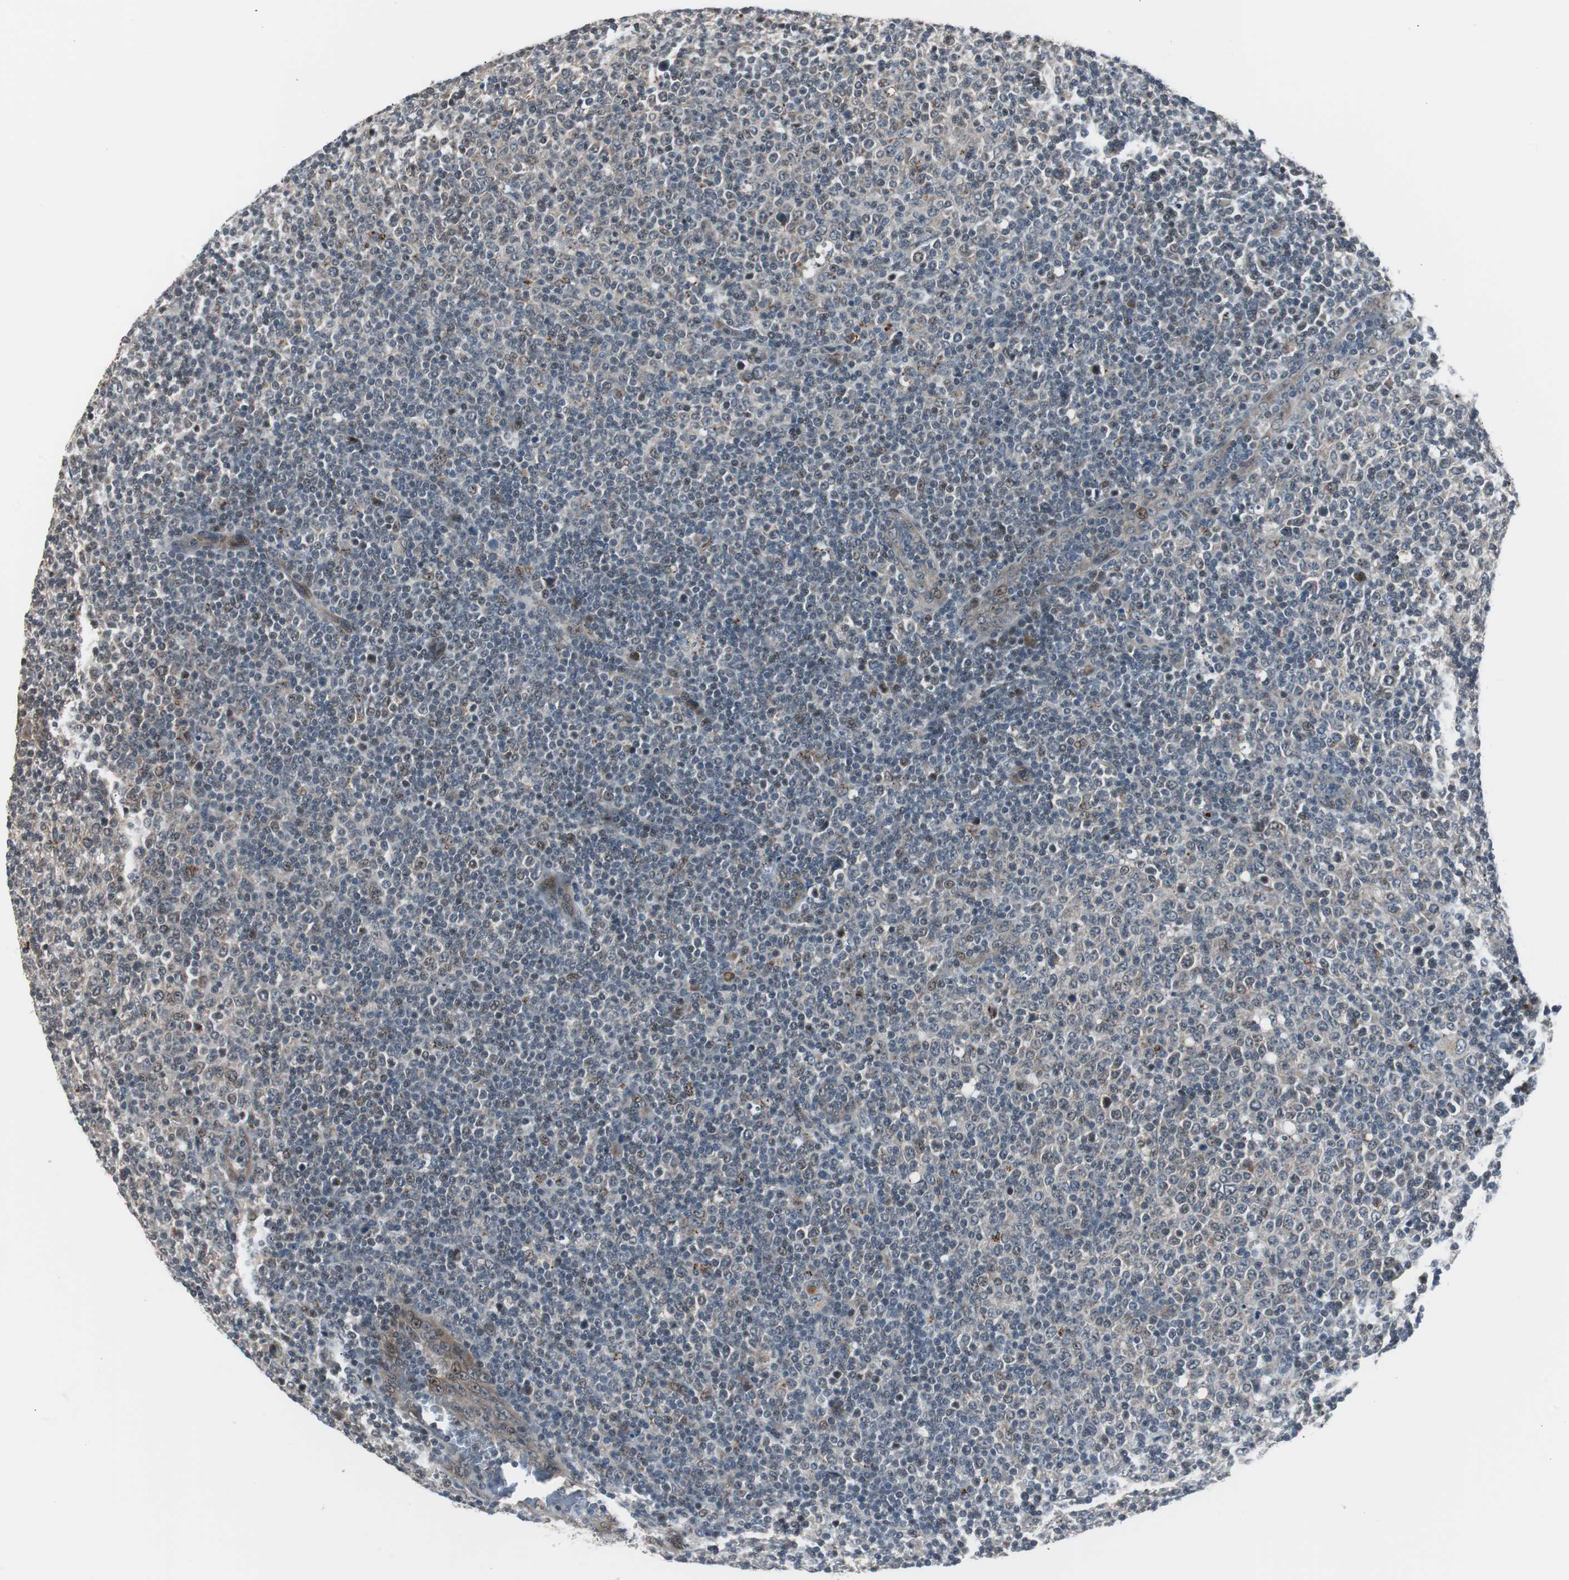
{"staining": {"intensity": "moderate", "quantity": "<25%", "location": "cytoplasmic/membranous,nuclear"}, "tissue": "lymphoma", "cell_type": "Tumor cells", "image_type": "cancer", "snomed": [{"axis": "morphology", "description": "Malignant lymphoma, non-Hodgkin's type, Low grade"}, {"axis": "topography", "description": "Lymph node"}], "caption": "Human lymphoma stained with a brown dye displays moderate cytoplasmic/membranous and nuclear positive expression in approximately <25% of tumor cells.", "gene": "BOLA1", "patient": {"sex": "male", "age": 70}}